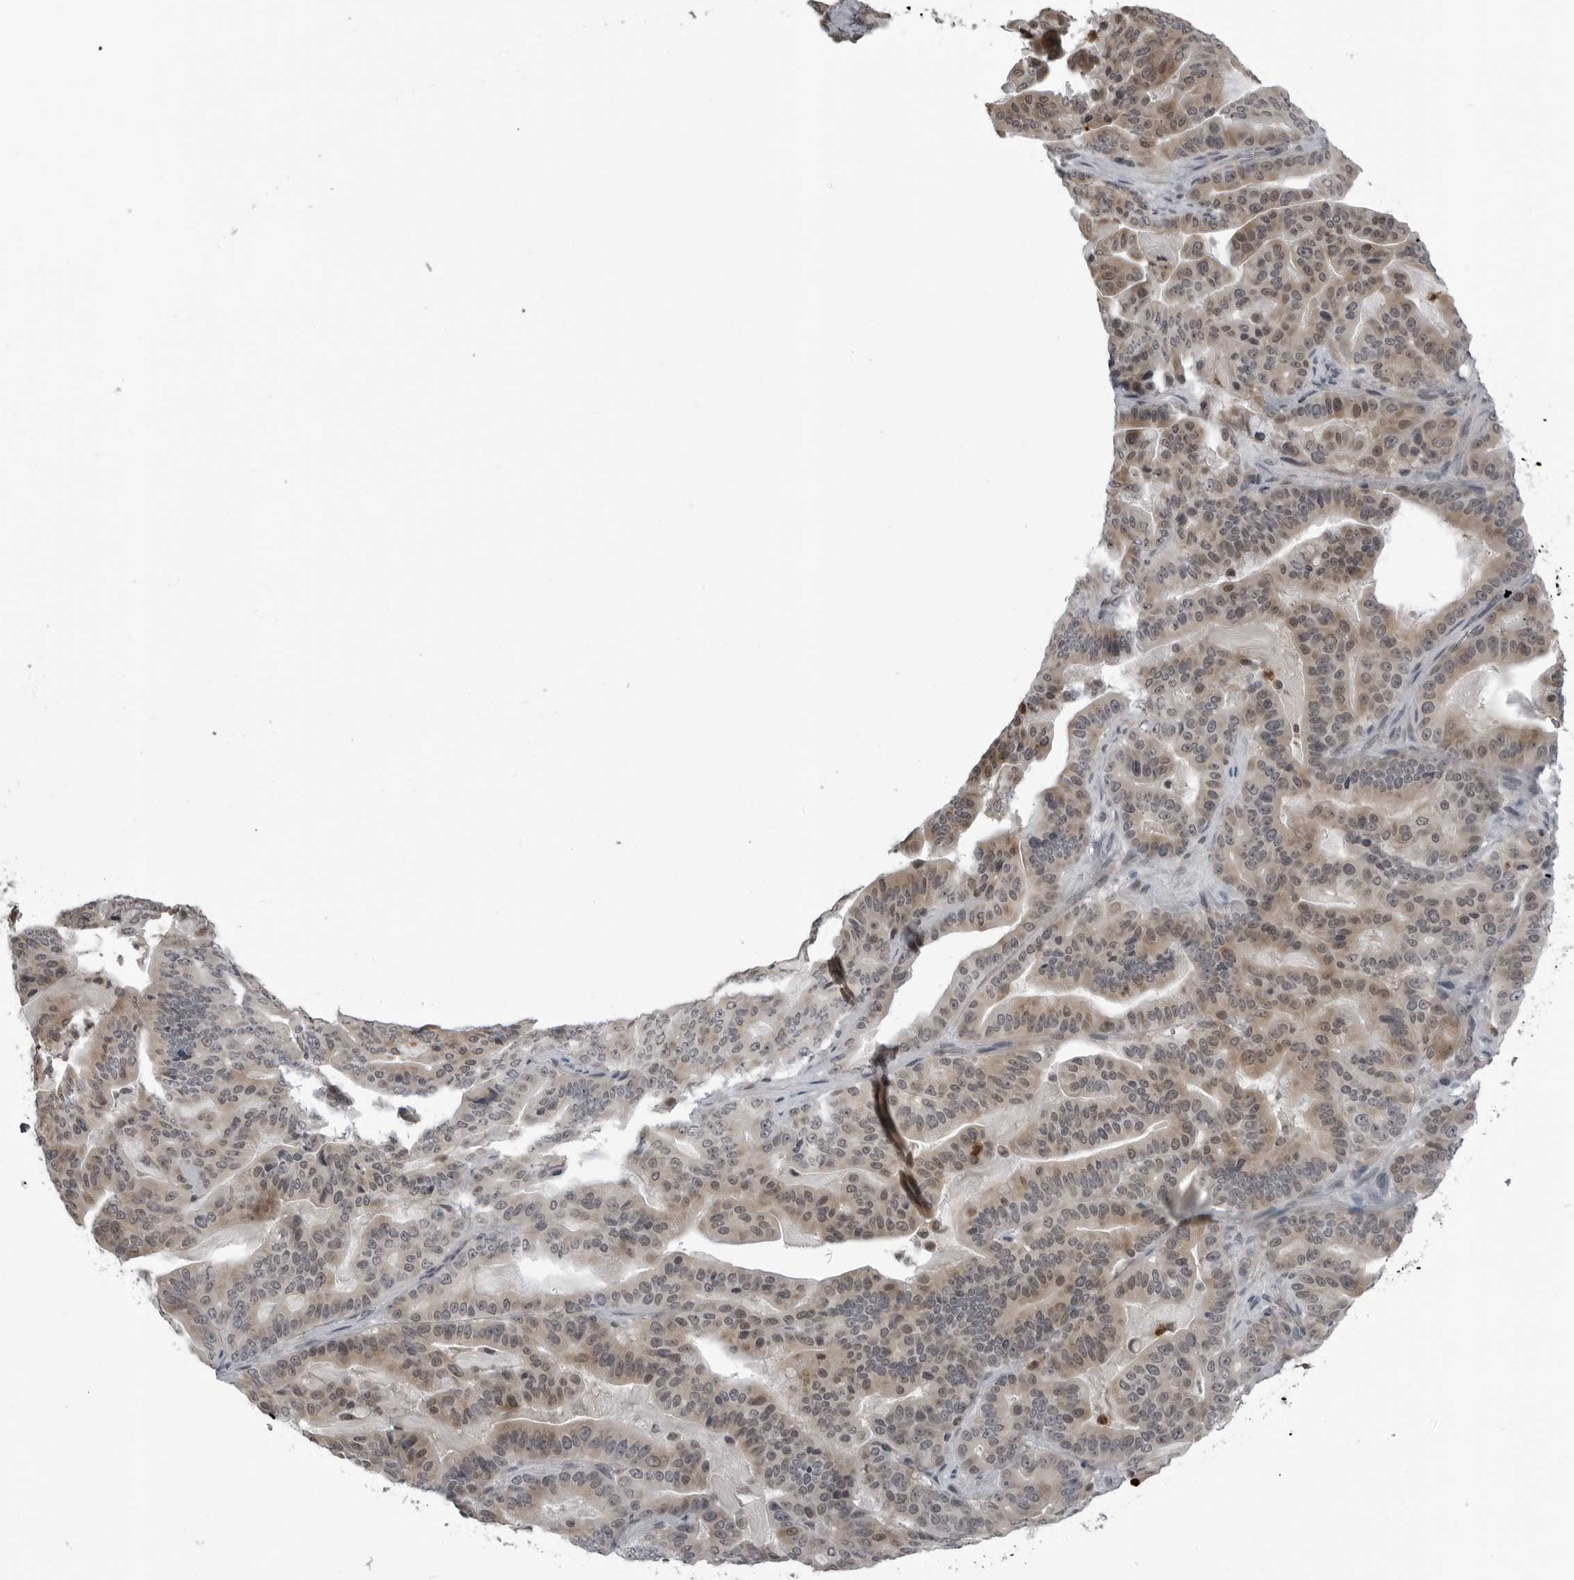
{"staining": {"intensity": "weak", "quantity": ">75%", "location": "cytoplasmic/membranous,nuclear"}, "tissue": "pancreatic cancer", "cell_type": "Tumor cells", "image_type": "cancer", "snomed": [{"axis": "morphology", "description": "Adenocarcinoma, NOS"}, {"axis": "topography", "description": "Pancreas"}], "caption": "Weak cytoplasmic/membranous and nuclear expression for a protein is seen in about >75% of tumor cells of pancreatic cancer using IHC.", "gene": "RTCA", "patient": {"sex": "male", "age": 63}}